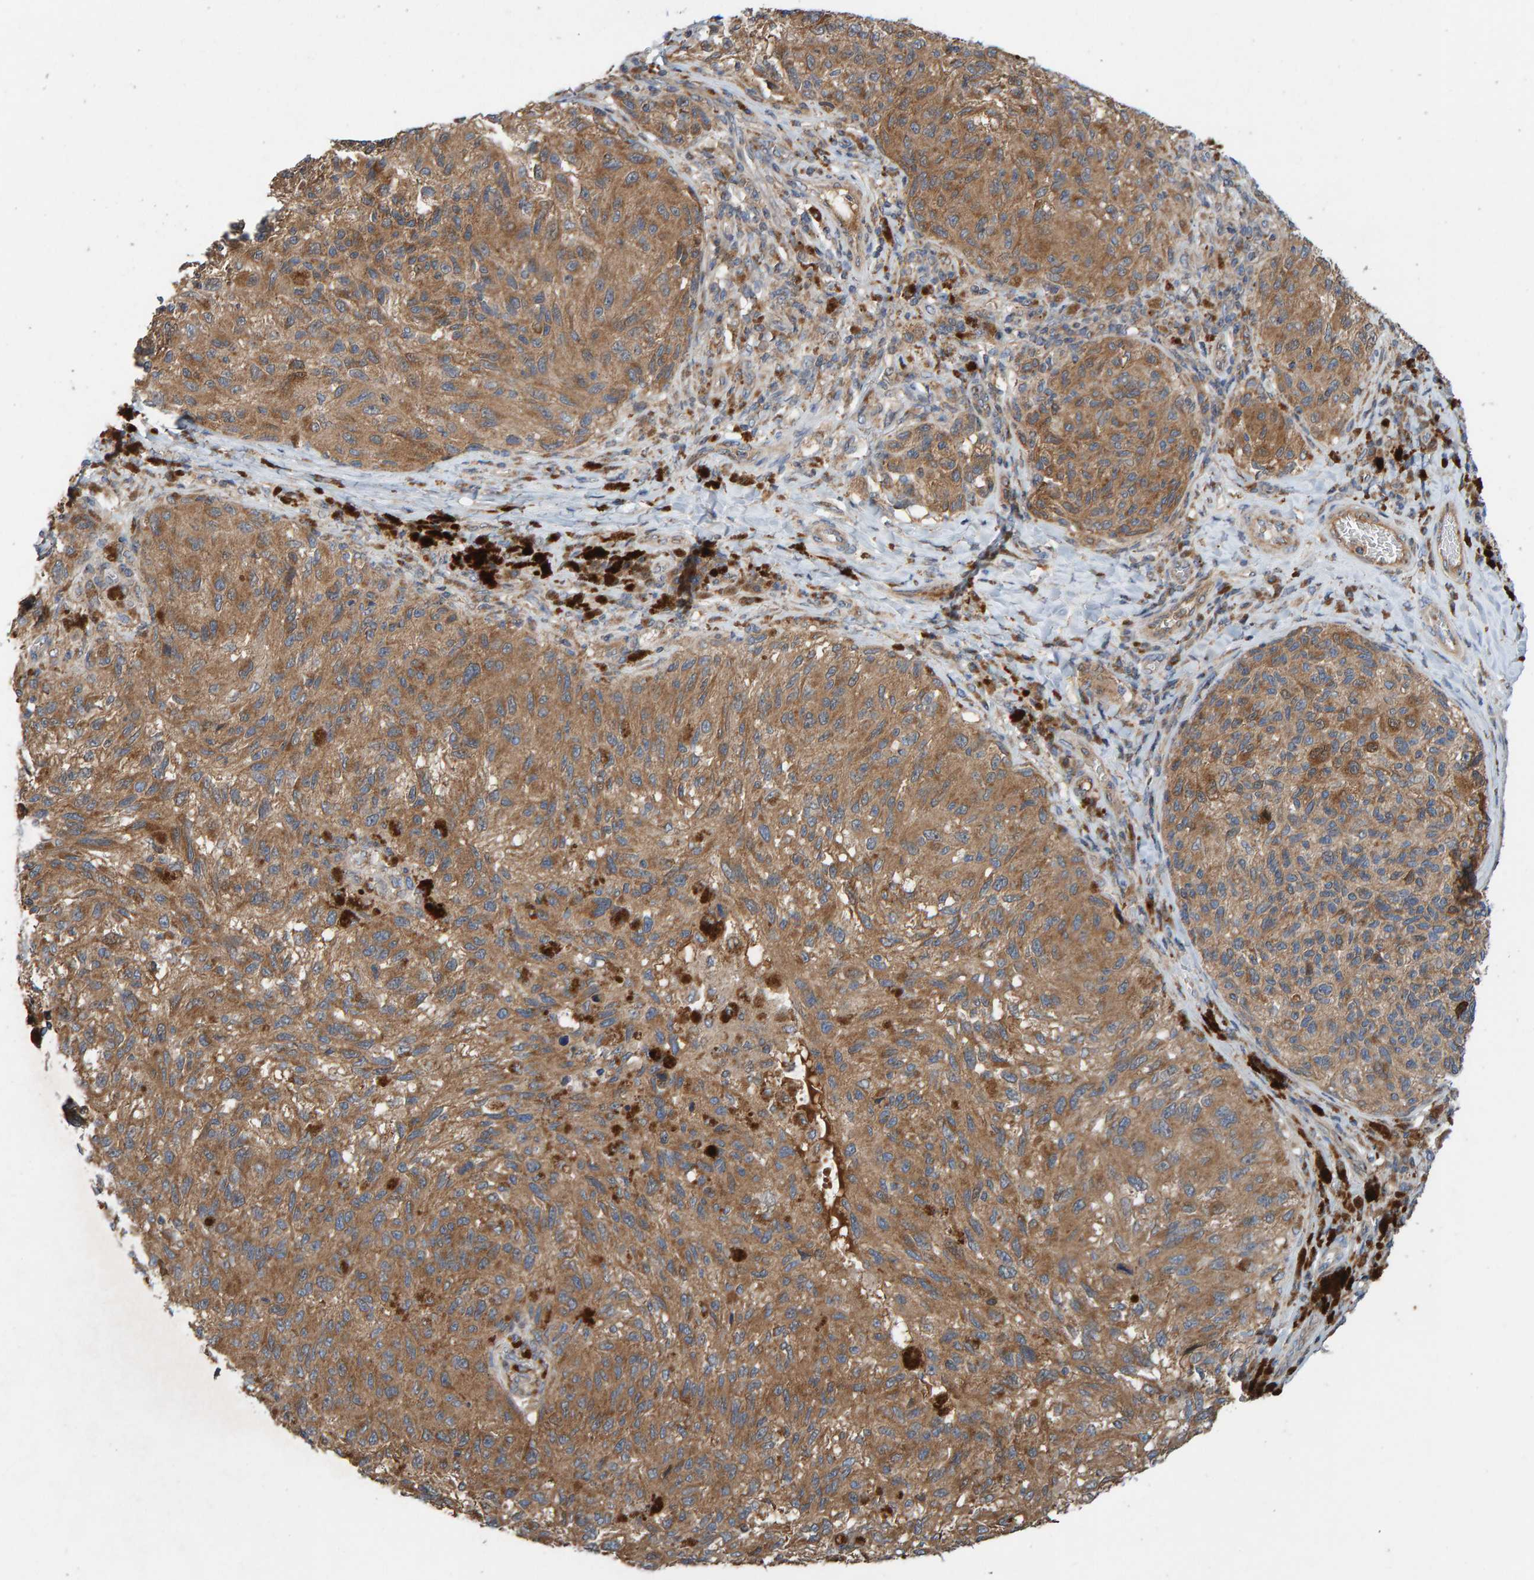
{"staining": {"intensity": "moderate", "quantity": ">75%", "location": "cytoplasmic/membranous"}, "tissue": "melanoma", "cell_type": "Tumor cells", "image_type": "cancer", "snomed": [{"axis": "morphology", "description": "Malignant melanoma, NOS"}, {"axis": "topography", "description": "Skin"}], "caption": "Tumor cells show moderate cytoplasmic/membranous expression in approximately >75% of cells in malignant melanoma.", "gene": "KIAA0753", "patient": {"sex": "female", "age": 73}}